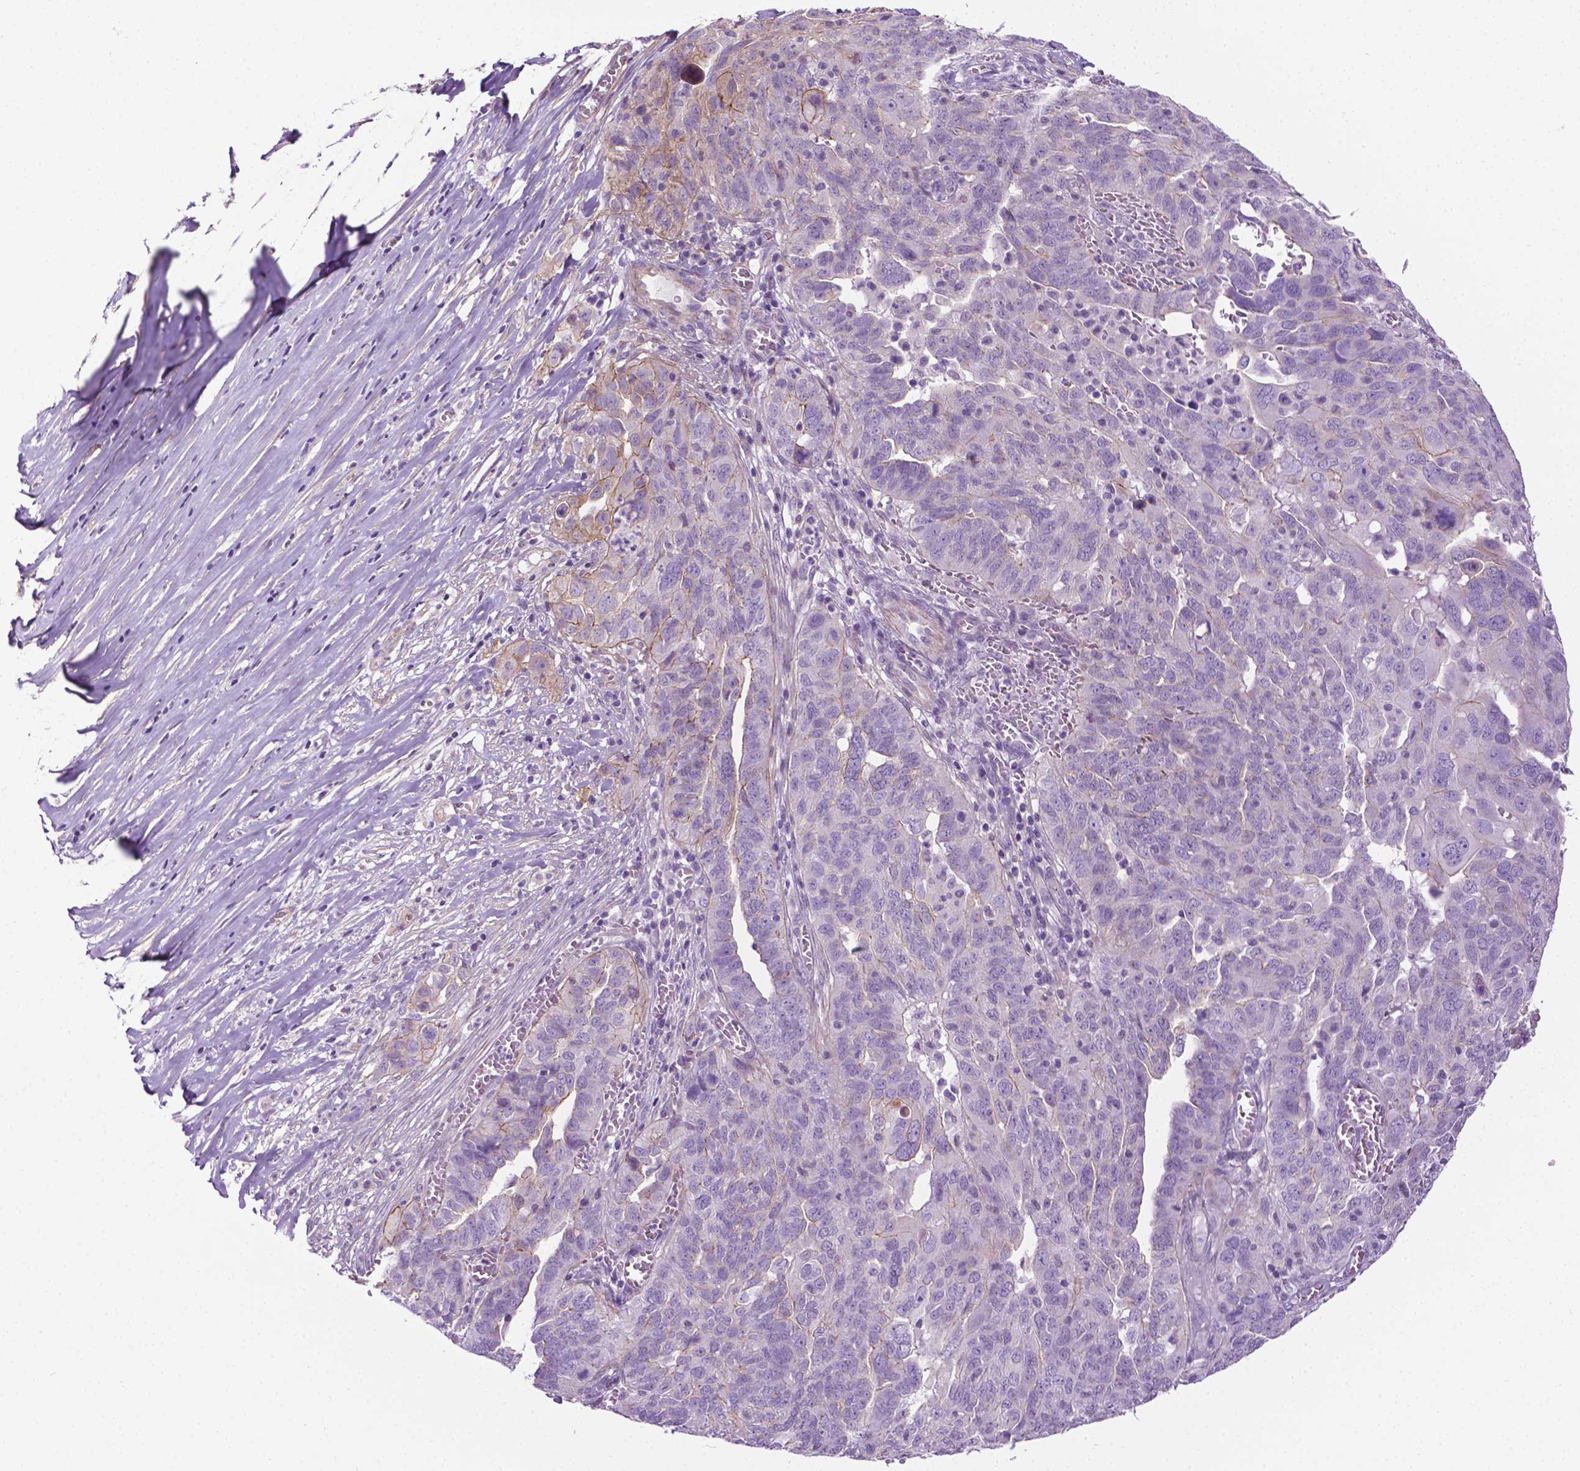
{"staining": {"intensity": "negative", "quantity": "none", "location": "none"}, "tissue": "ovarian cancer", "cell_type": "Tumor cells", "image_type": "cancer", "snomed": [{"axis": "morphology", "description": "Carcinoma, endometroid"}, {"axis": "topography", "description": "Soft tissue"}, {"axis": "topography", "description": "Ovary"}], "caption": "A histopathology image of human endometroid carcinoma (ovarian) is negative for staining in tumor cells.", "gene": "SPECC1L", "patient": {"sex": "female", "age": 52}}